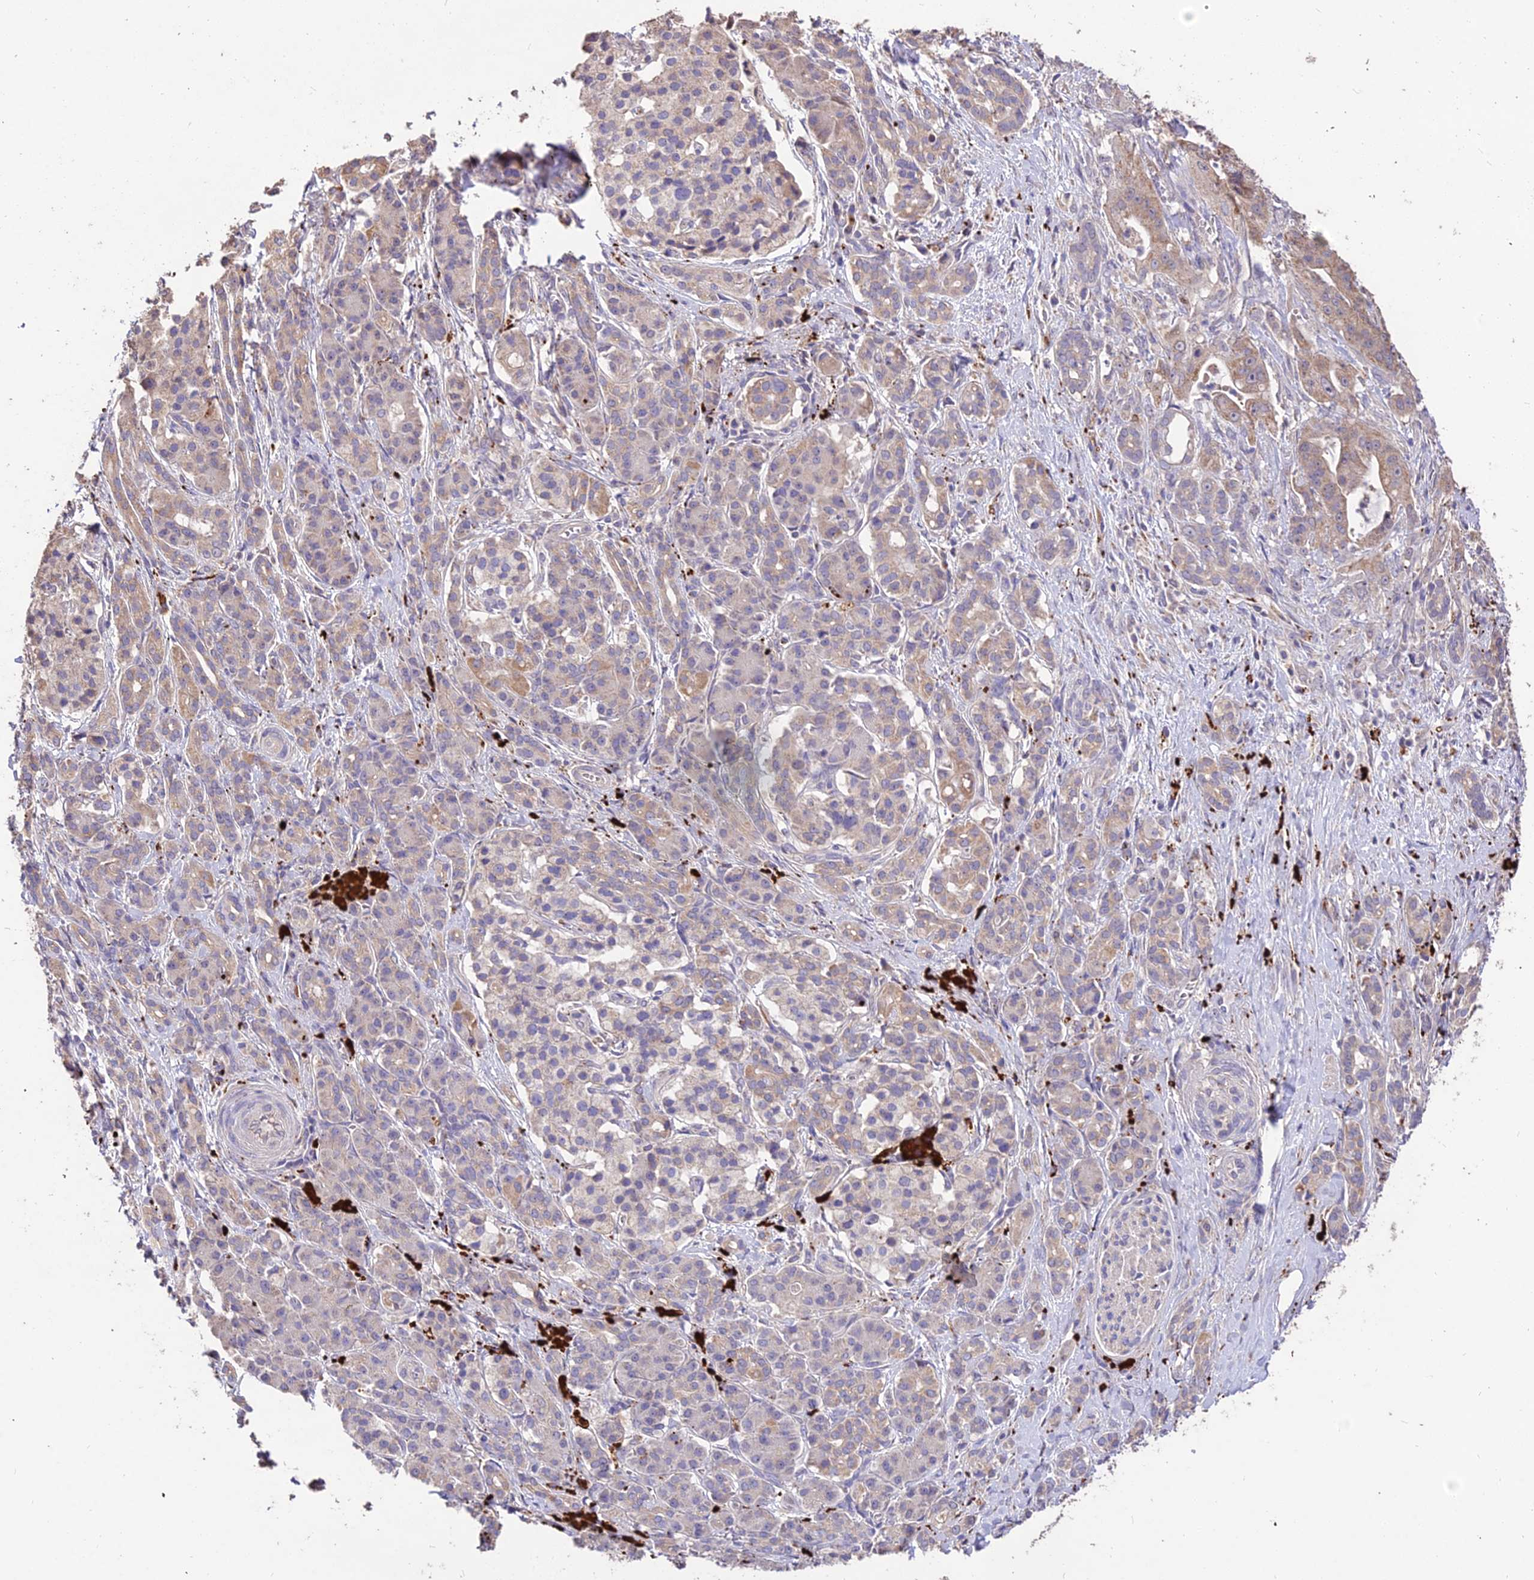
{"staining": {"intensity": "weak", "quantity": ">75%", "location": "cytoplasmic/membranous"}, "tissue": "pancreatic cancer", "cell_type": "Tumor cells", "image_type": "cancer", "snomed": [{"axis": "morphology", "description": "Adenocarcinoma, NOS"}, {"axis": "topography", "description": "Pancreas"}], "caption": "Pancreatic cancer (adenocarcinoma) tissue shows weak cytoplasmic/membranous positivity in about >75% of tumor cells", "gene": "SDHD", "patient": {"sex": "male", "age": 57}}